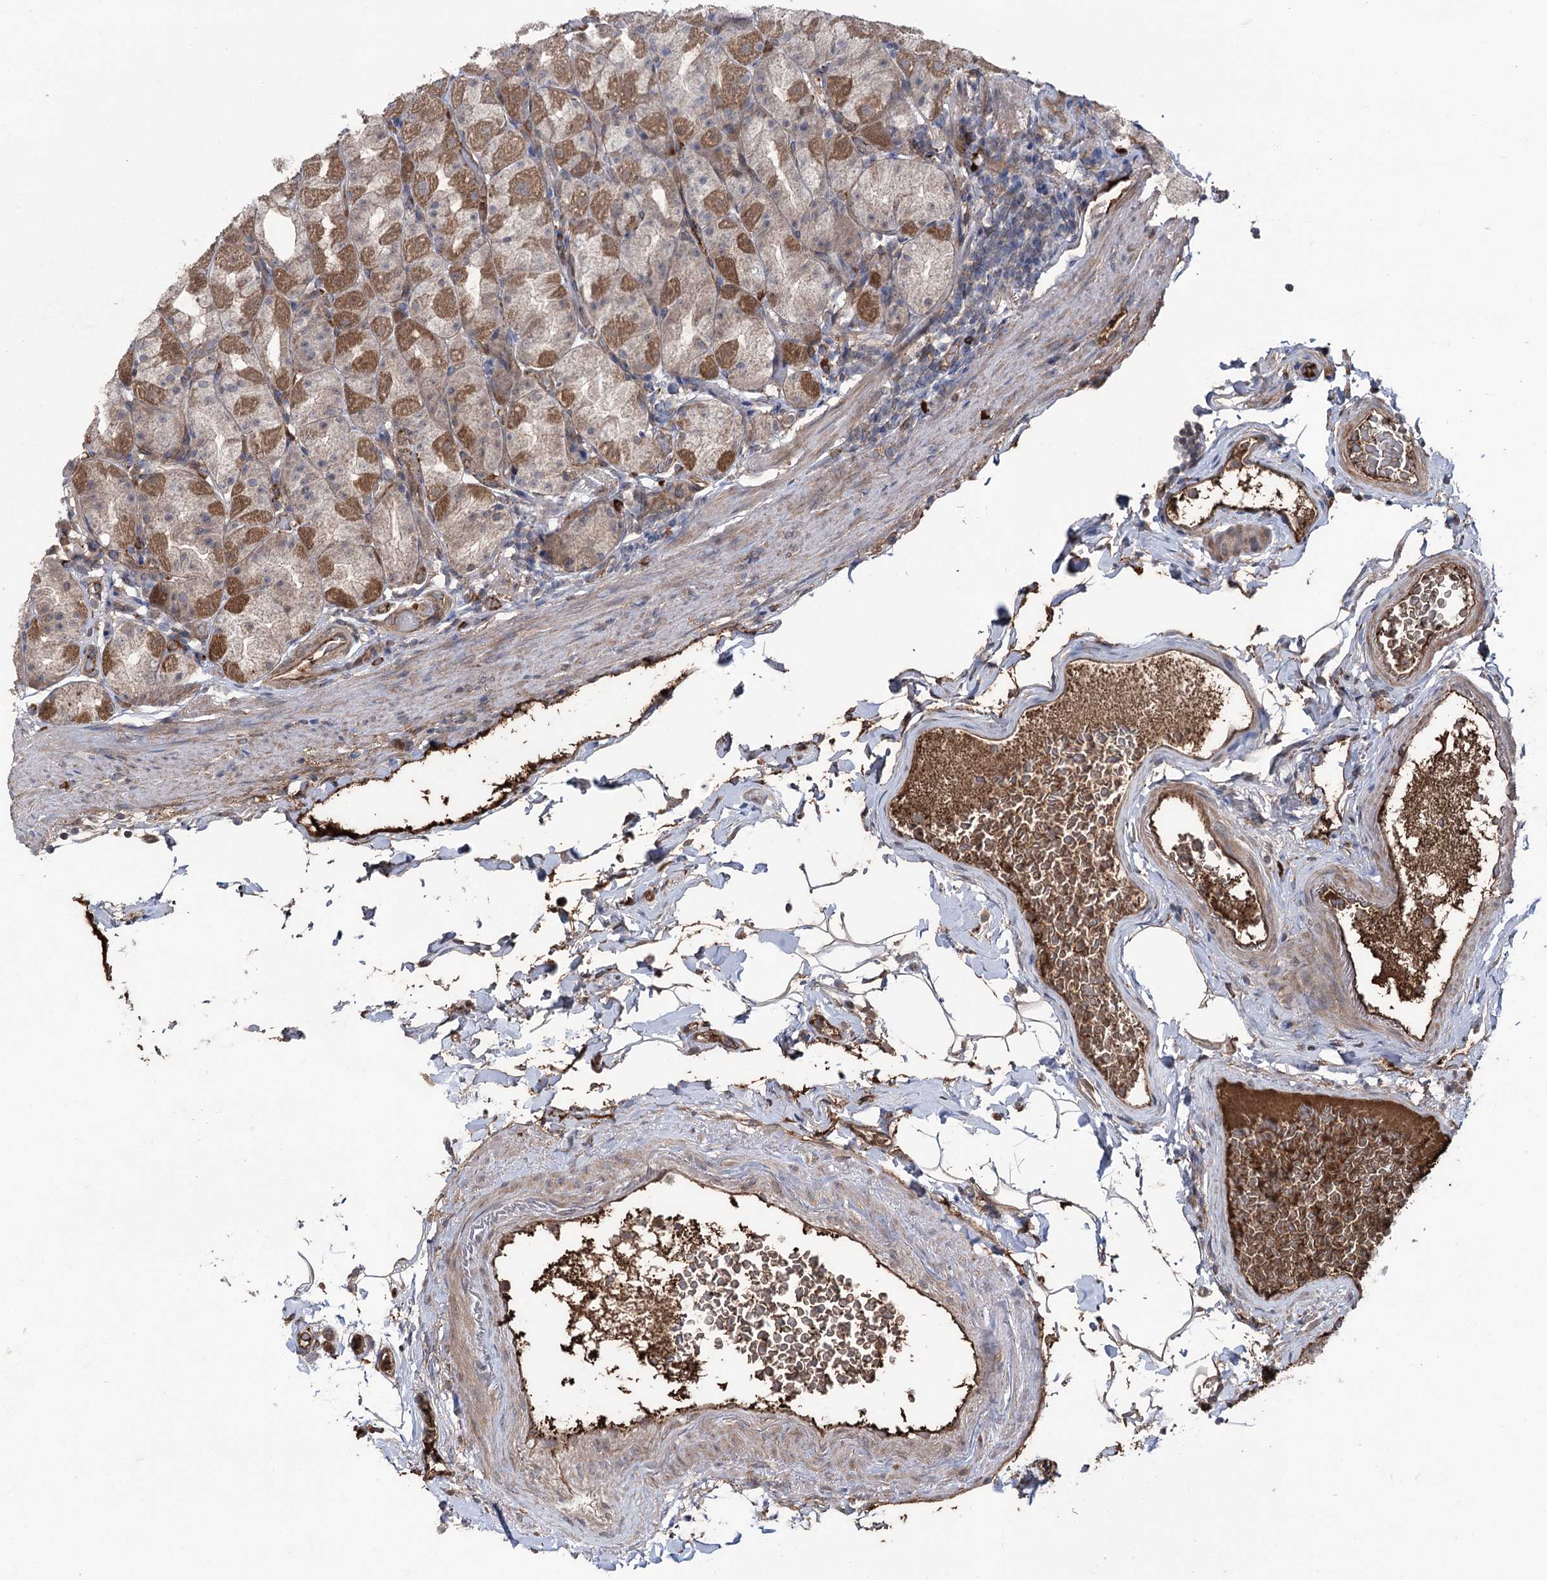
{"staining": {"intensity": "moderate", "quantity": "<25%", "location": "cytoplasmic/membranous"}, "tissue": "stomach", "cell_type": "Glandular cells", "image_type": "normal", "snomed": [{"axis": "morphology", "description": "Normal tissue, NOS"}, {"axis": "topography", "description": "Stomach, upper"}], "caption": "Protein staining of benign stomach displays moderate cytoplasmic/membranous expression in approximately <25% of glandular cells. Ihc stains the protein of interest in brown and the nuclei are stained blue.", "gene": "OTUD1", "patient": {"sex": "male", "age": 68}}